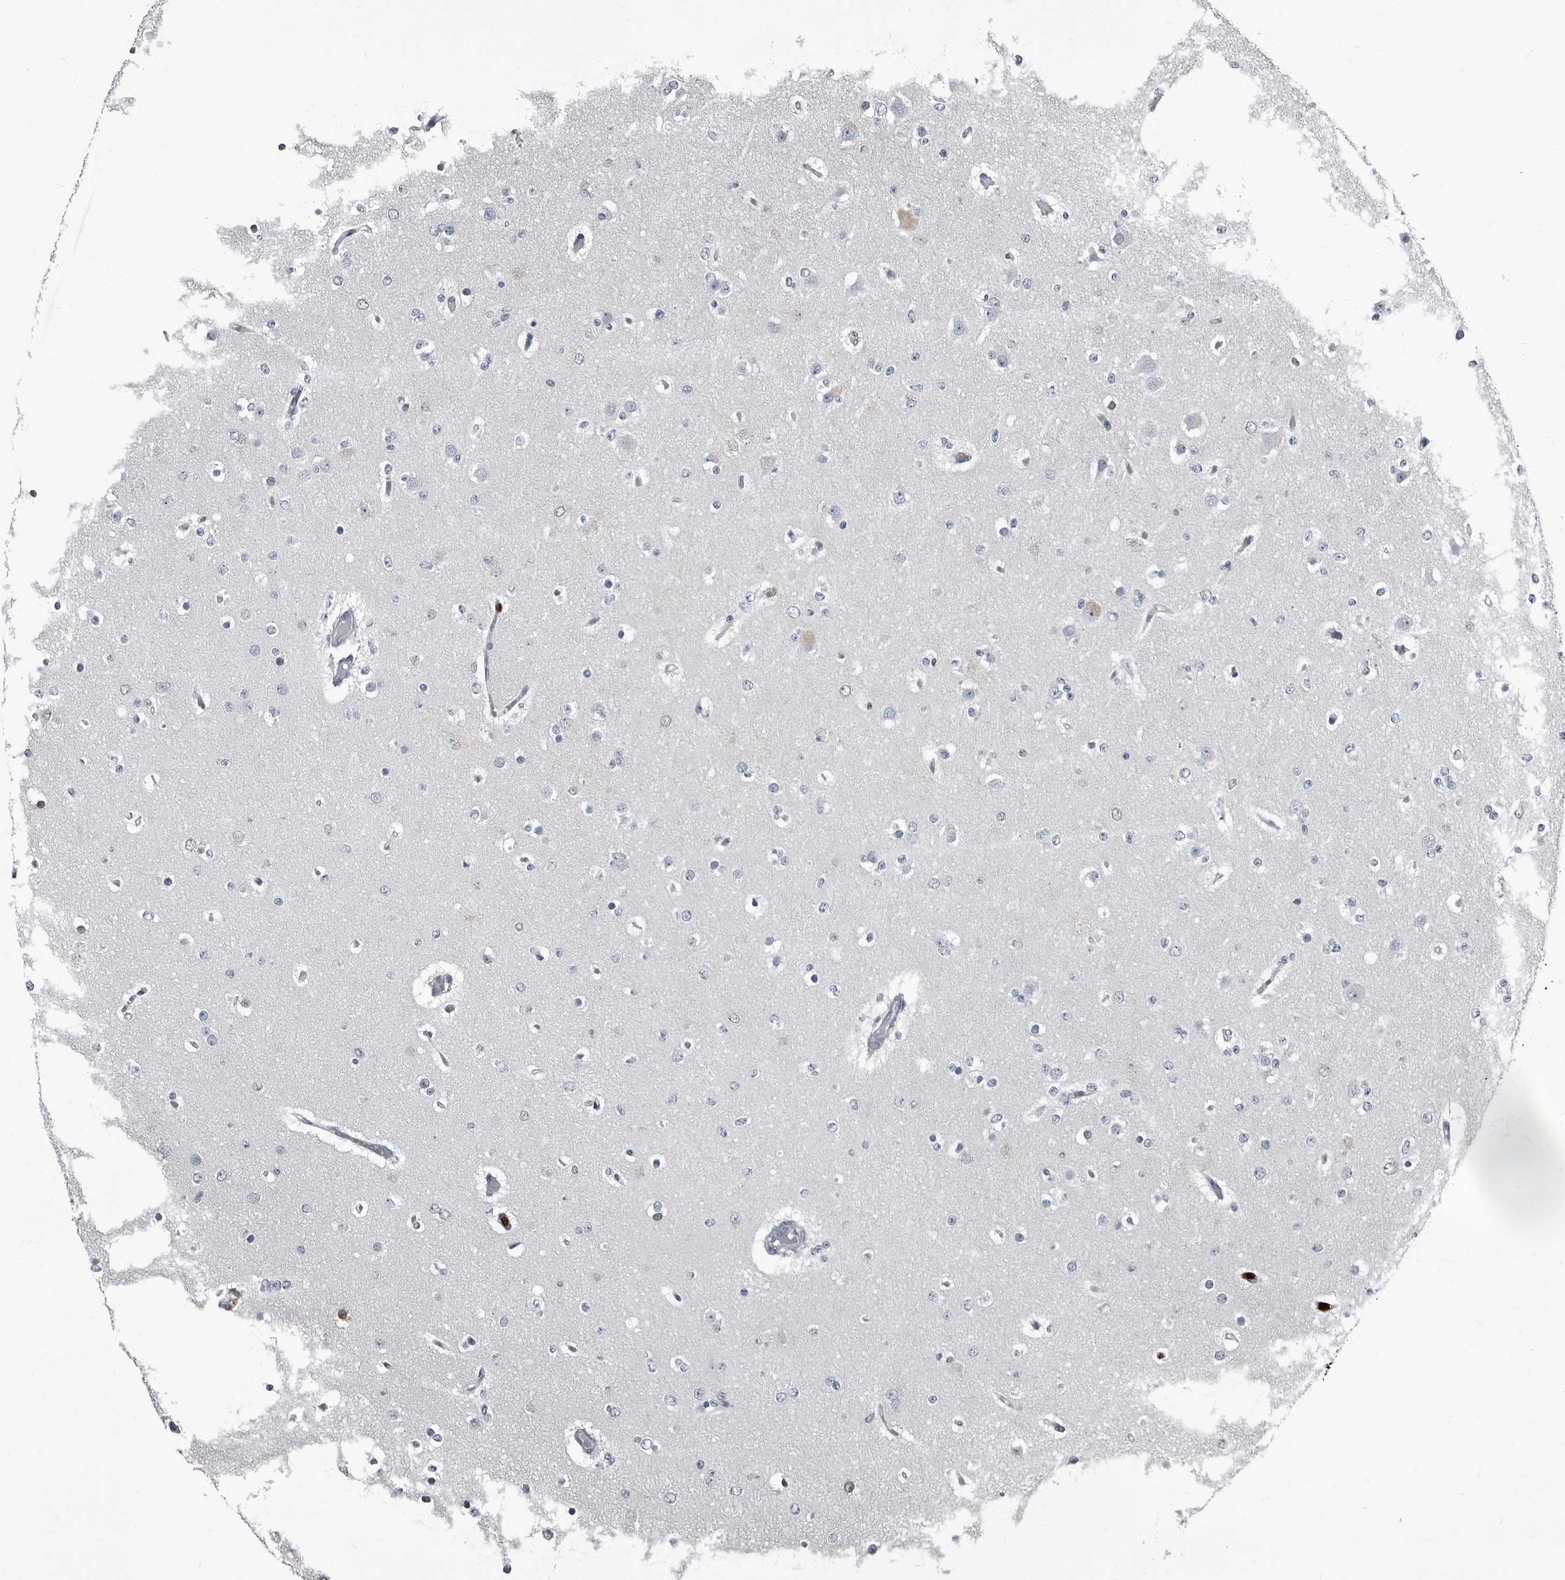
{"staining": {"intensity": "negative", "quantity": "none", "location": "none"}, "tissue": "glioma", "cell_type": "Tumor cells", "image_type": "cancer", "snomed": [{"axis": "morphology", "description": "Glioma, malignant, Low grade"}, {"axis": "topography", "description": "Brain"}], "caption": "This is an immunohistochemistry image of human low-grade glioma (malignant). There is no expression in tumor cells.", "gene": "TPD52L1", "patient": {"sex": "female", "age": 22}}